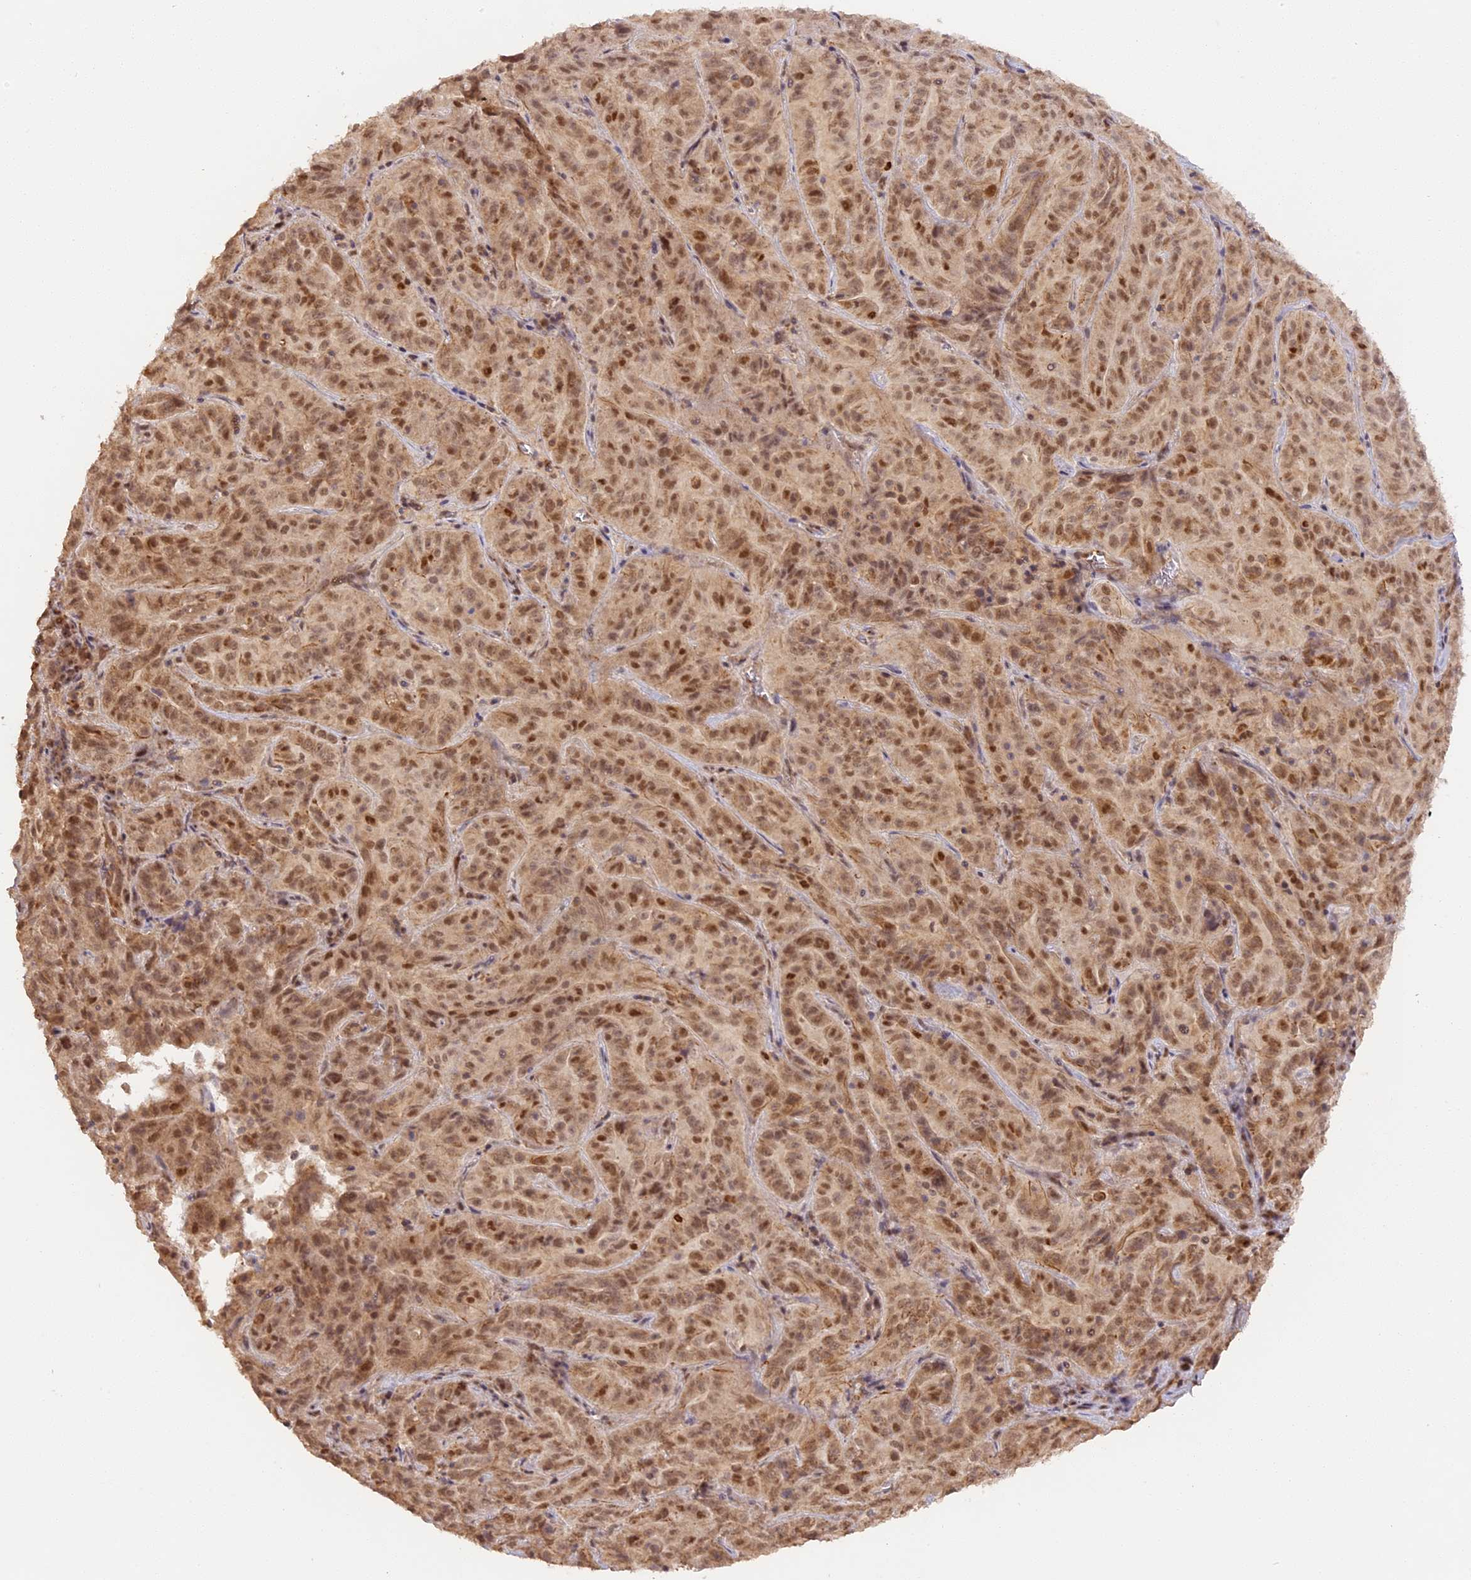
{"staining": {"intensity": "moderate", "quantity": ">75%", "location": "cytoplasmic/membranous,nuclear"}, "tissue": "pancreatic cancer", "cell_type": "Tumor cells", "image_type": "cancer", "snomed": [{"axis": "morphology", "description": "Adenocarcinoma, NOS"}, {"axis": "topography", "description": "Pancreas"}], "caption": "Moderate cytoplasmic/membranous and nuclear positivity is present in about >75% of tumor cells in pancreatic cancer (adenocarcinoma). (IHC, brightfield microscopy, high magnification).", "gene": "MYBL2", "patient": {"sex": "male", "age": 63}}